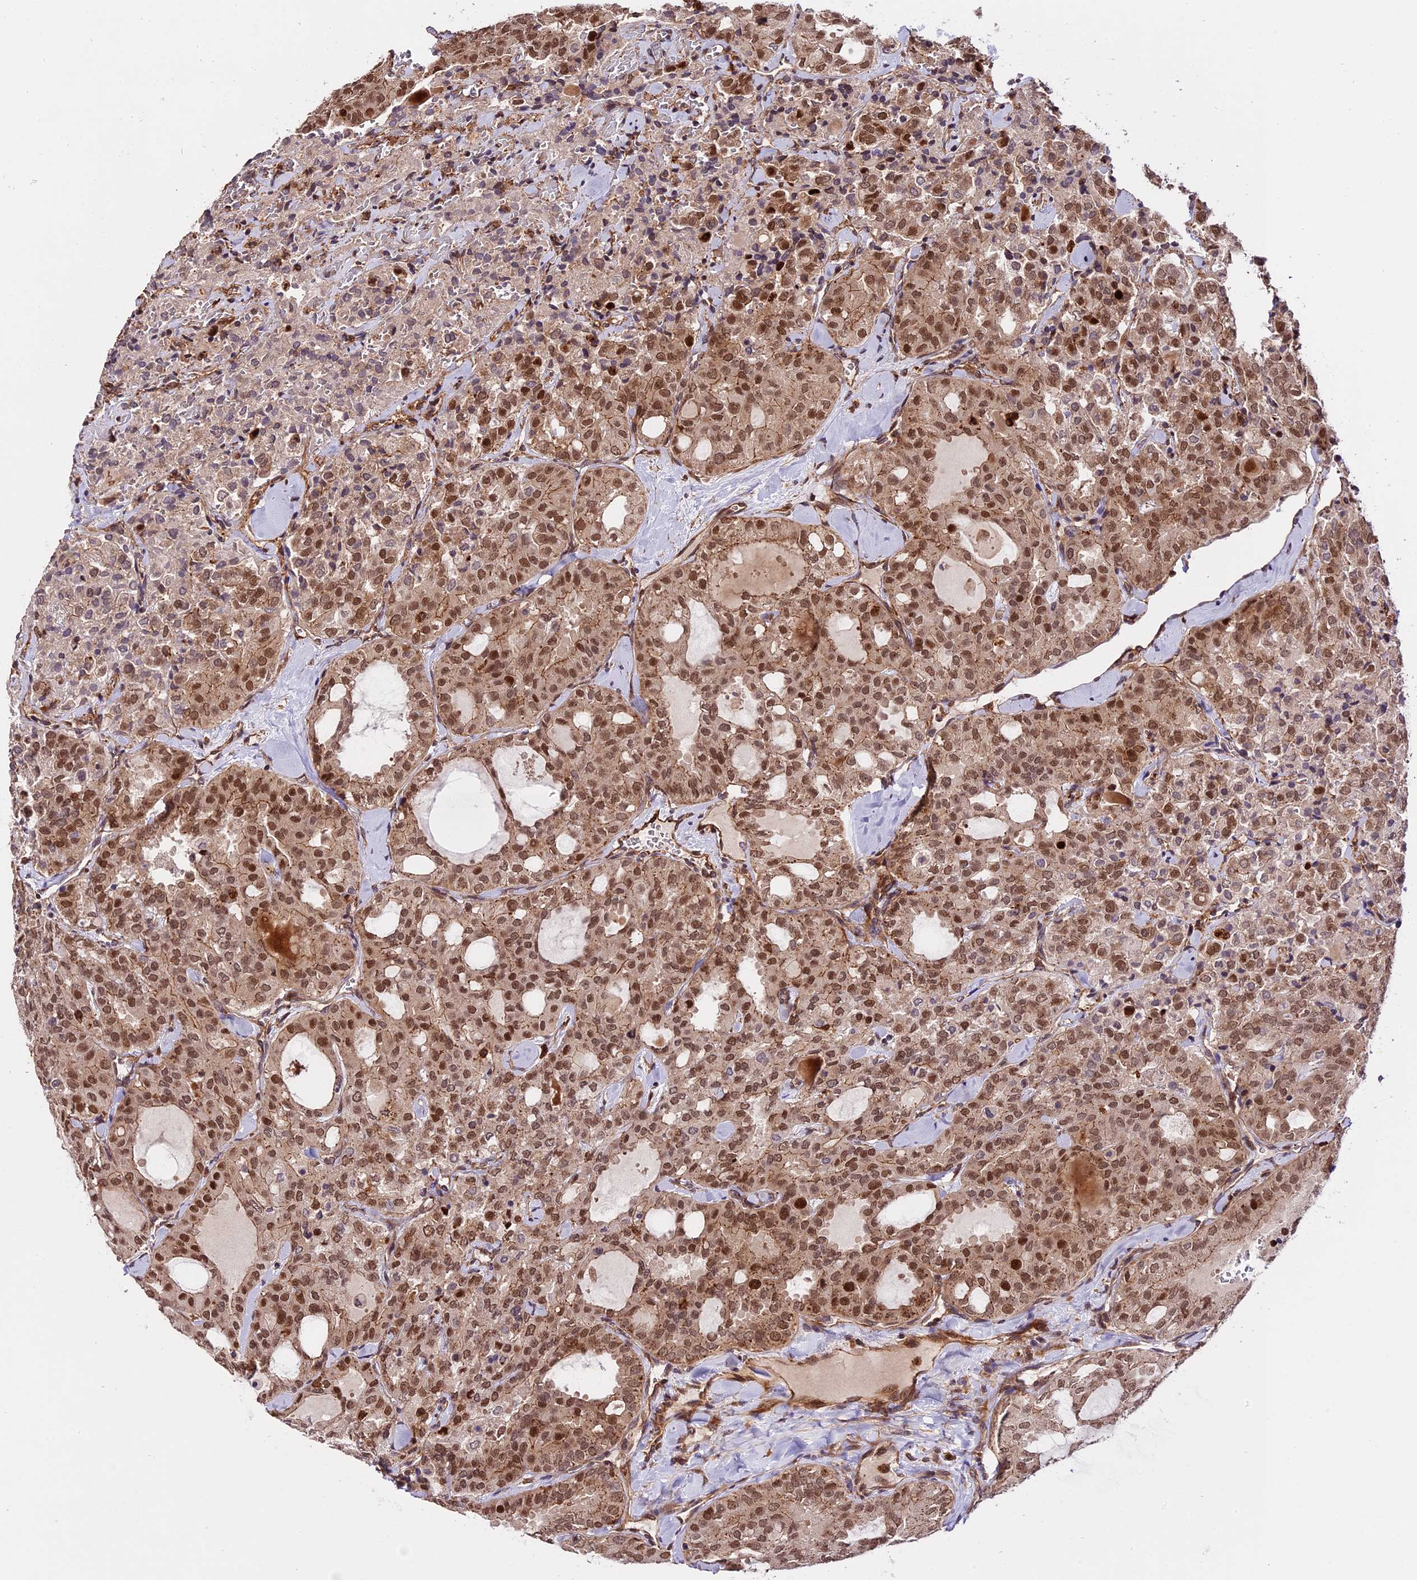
{"staining": {"intensity": "moderate", "quantity": "25%-75%", "location": "nuclear"}, "tissue": "thyroid cancer", "cell_type": "Tumor cells", "image_type": "cancer", "snomed": [{"axis": "morphology", "description": "Follicular adenoma carcinoma, NOS"}, {"axis": "topography", "description": "Thyroid gland"}], "caption": "An image of human follicular adenoma carcinoma (thyroid) stained for a protein displays moderate nuclear brown staining in tumor cells.", "gene": "HERPUD1", "patient": {"sex": "male", "age": 75}}